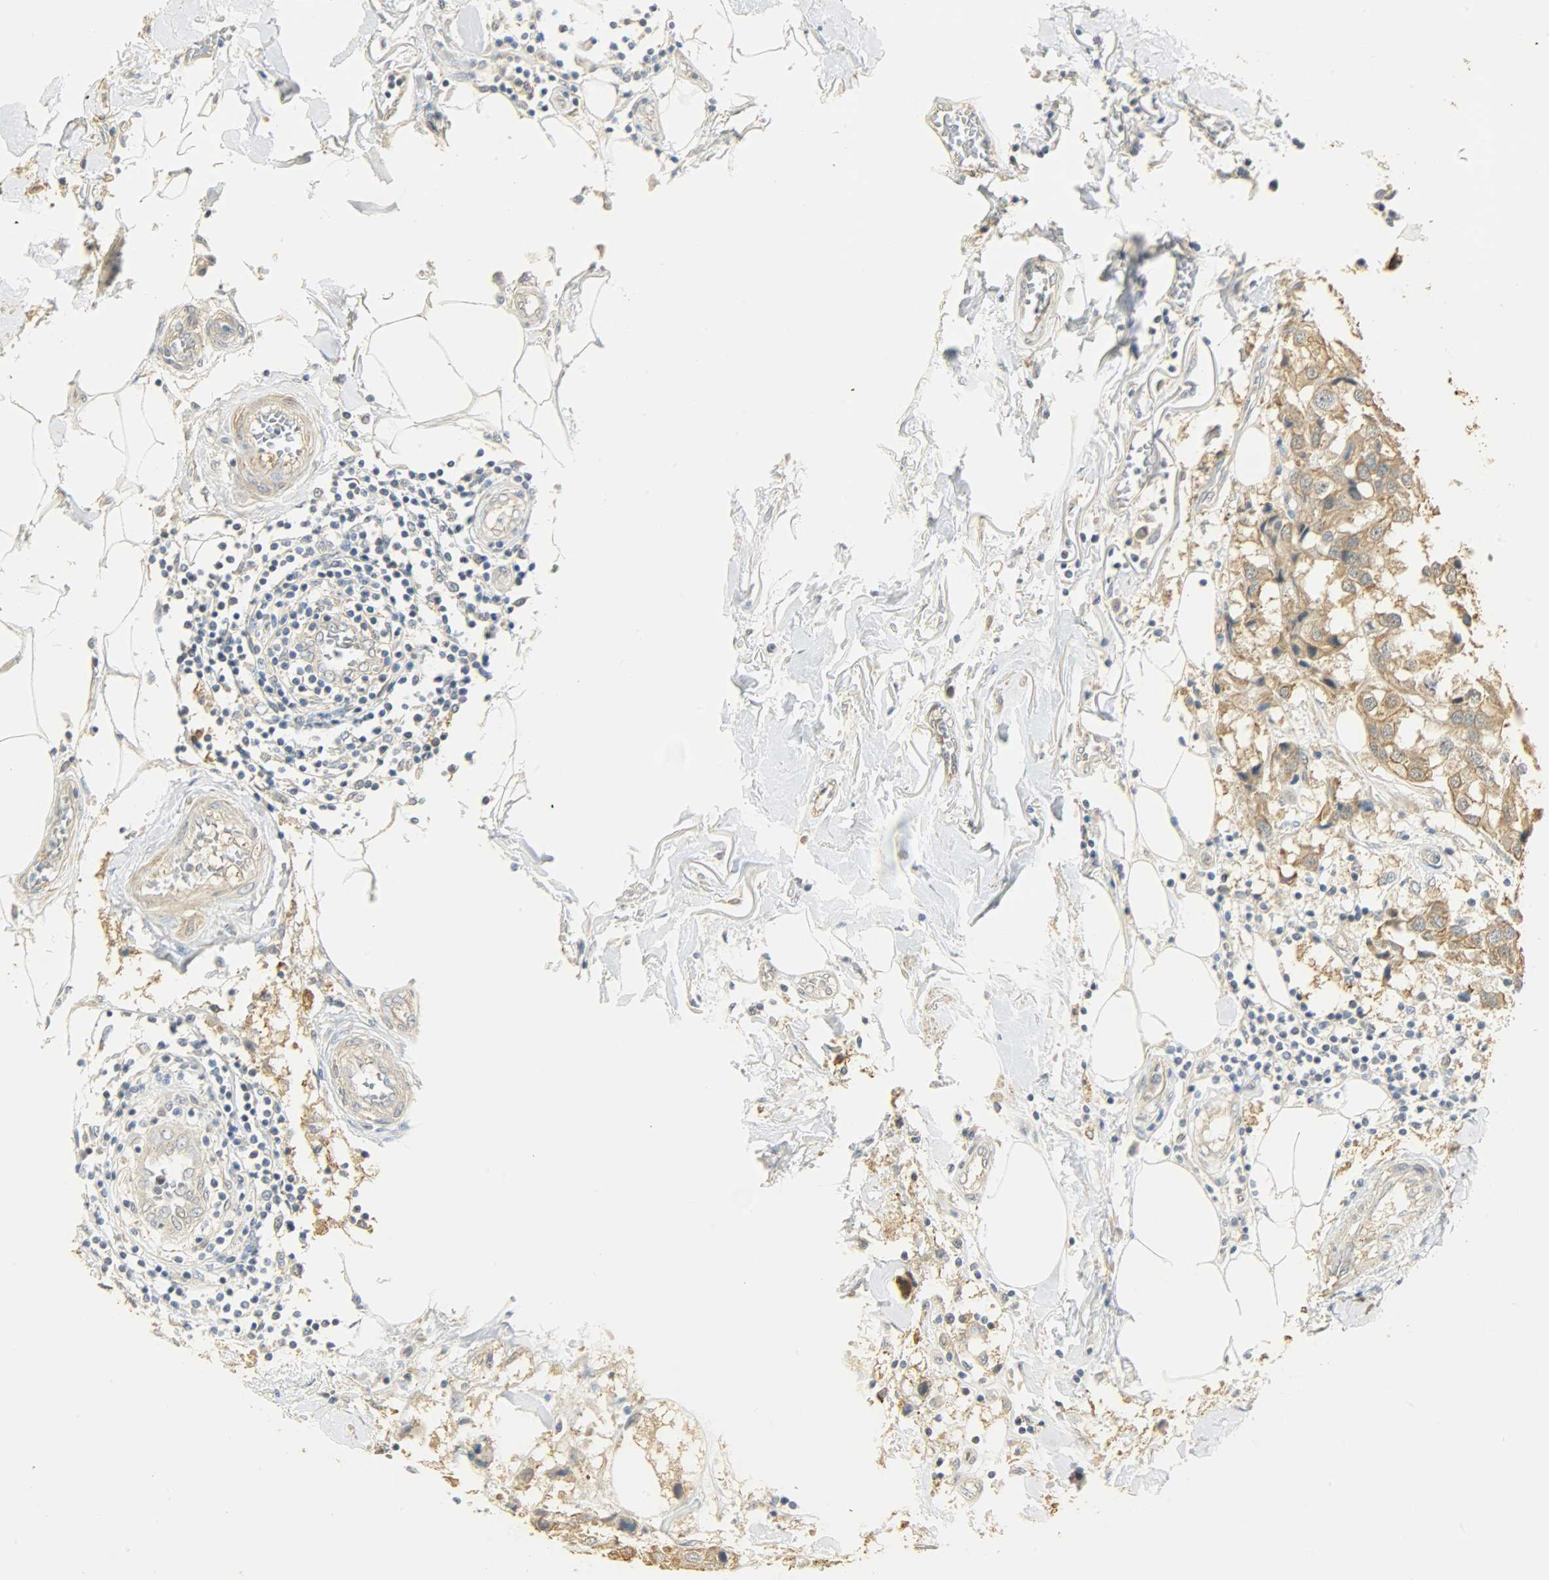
{"staining": {"intensity": "moderate", "quantity": ">75%", "location": "cytoplasmic/membranous"}, "tissue": "breast cancer", "cell_type": "Tumor cells", "image_type": "cancer", "snomed": [{"axis": "morphology", "description": "Duct carcinoma"}, {"axis": "topography", "description": "Breast"}], "caption": "Immunohistochemistry (IHC) (DAB) staining of infiltrating ductal carcinoma (breast) exhibits moderate cytoplasmic/membranous protein staining in about >75% of tumor cells.", "gene": "USP13", "patient": {"sex": "female", "age": 80}}